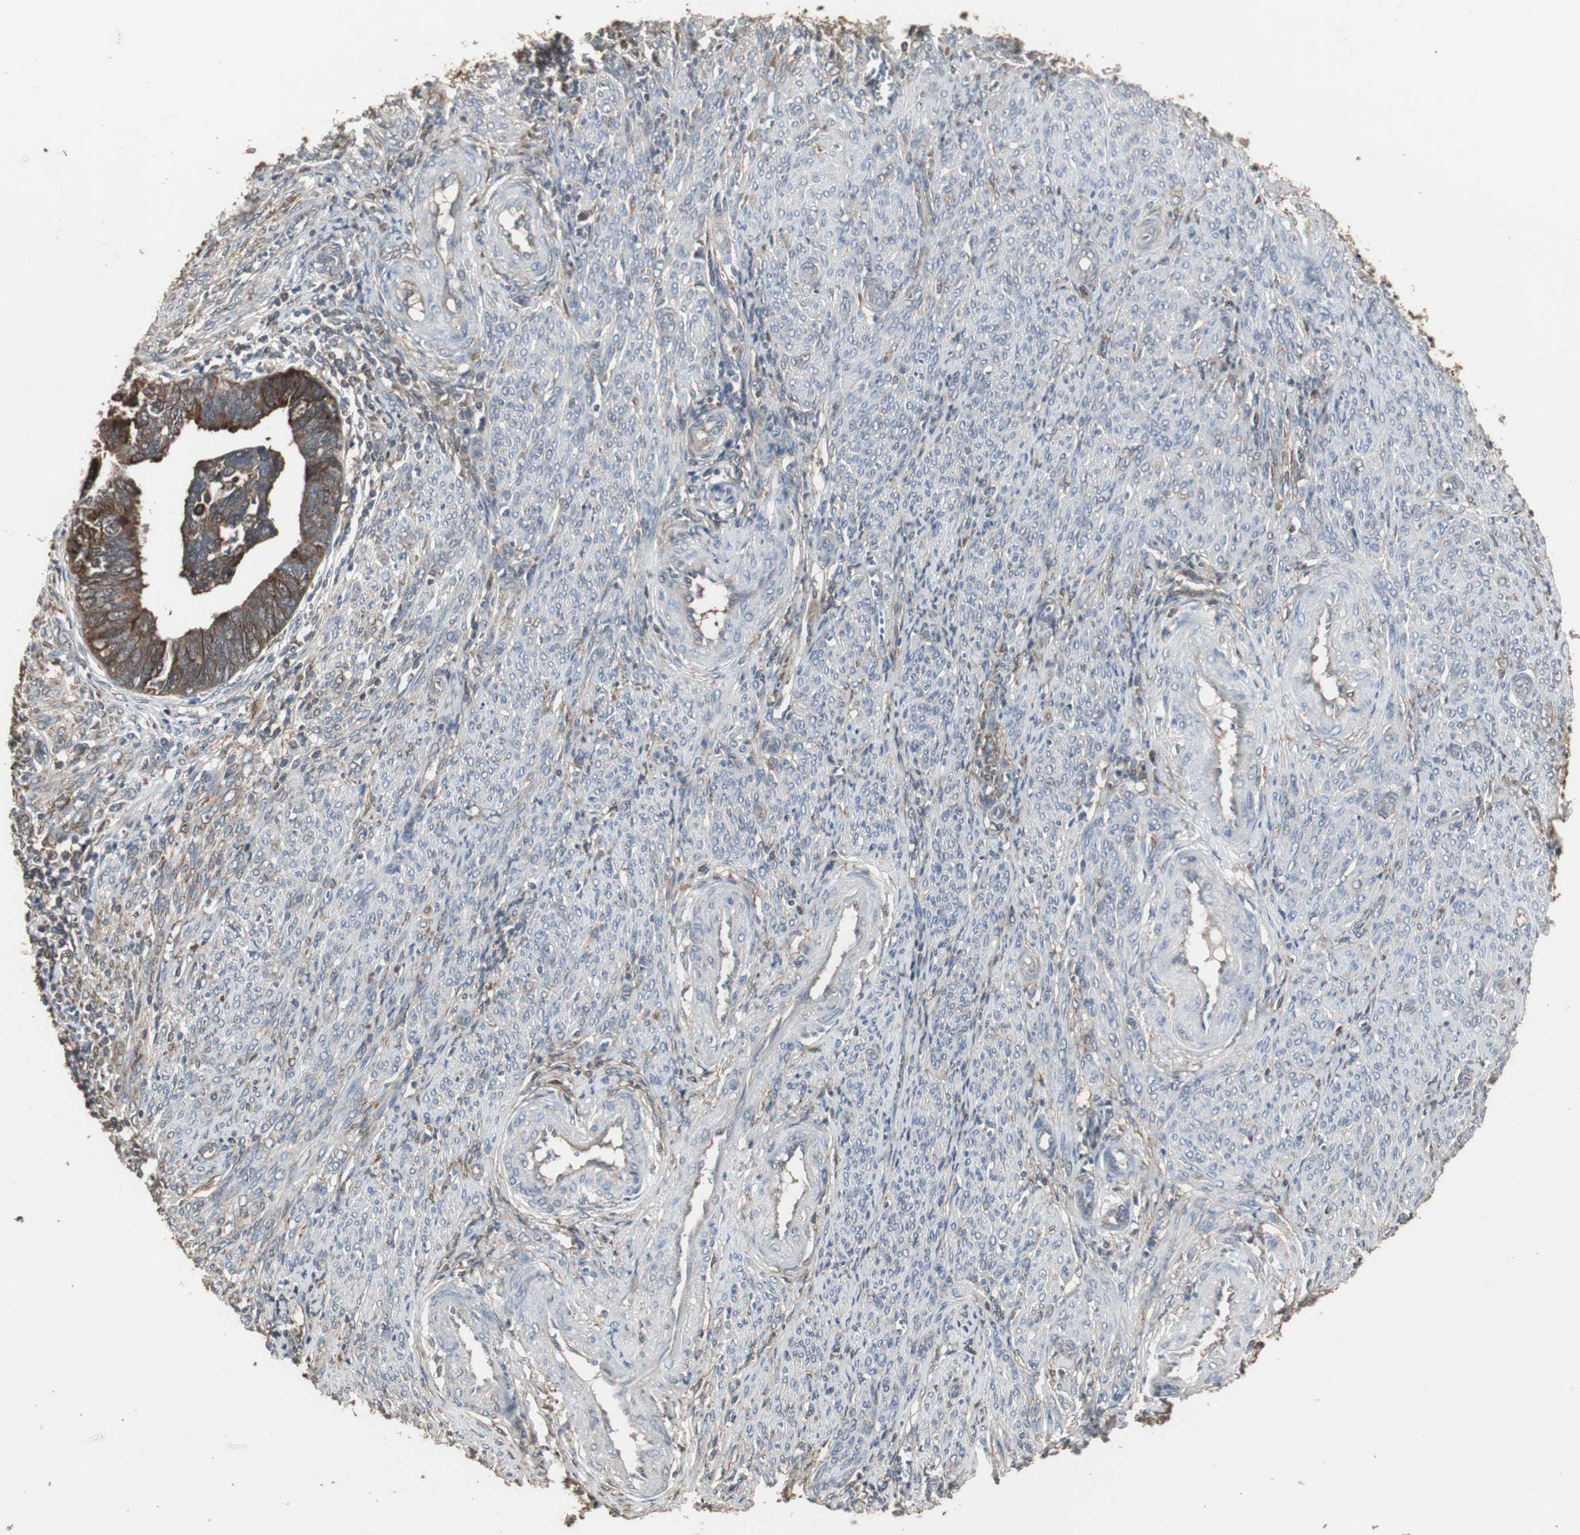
{"staining": {"intensity": "strong", "quantity": ">75%", "location": "cytoplasmic/membranous"}, "tissue": "endometrial cancer", "cell_type": "Tumor cells", "image_type": "cancer", "snomed": [{"axis": "morphology", "description": "Adenocarcinoma, NOS"}, {"axis": "topography", "description": "Endometrium"}], "caption": "Human endometrial cancer stained with a protein marker displays strong staining in tumor cells.", "gene": "HPRT1", "patient": {"sex": "female", "age": 75}}